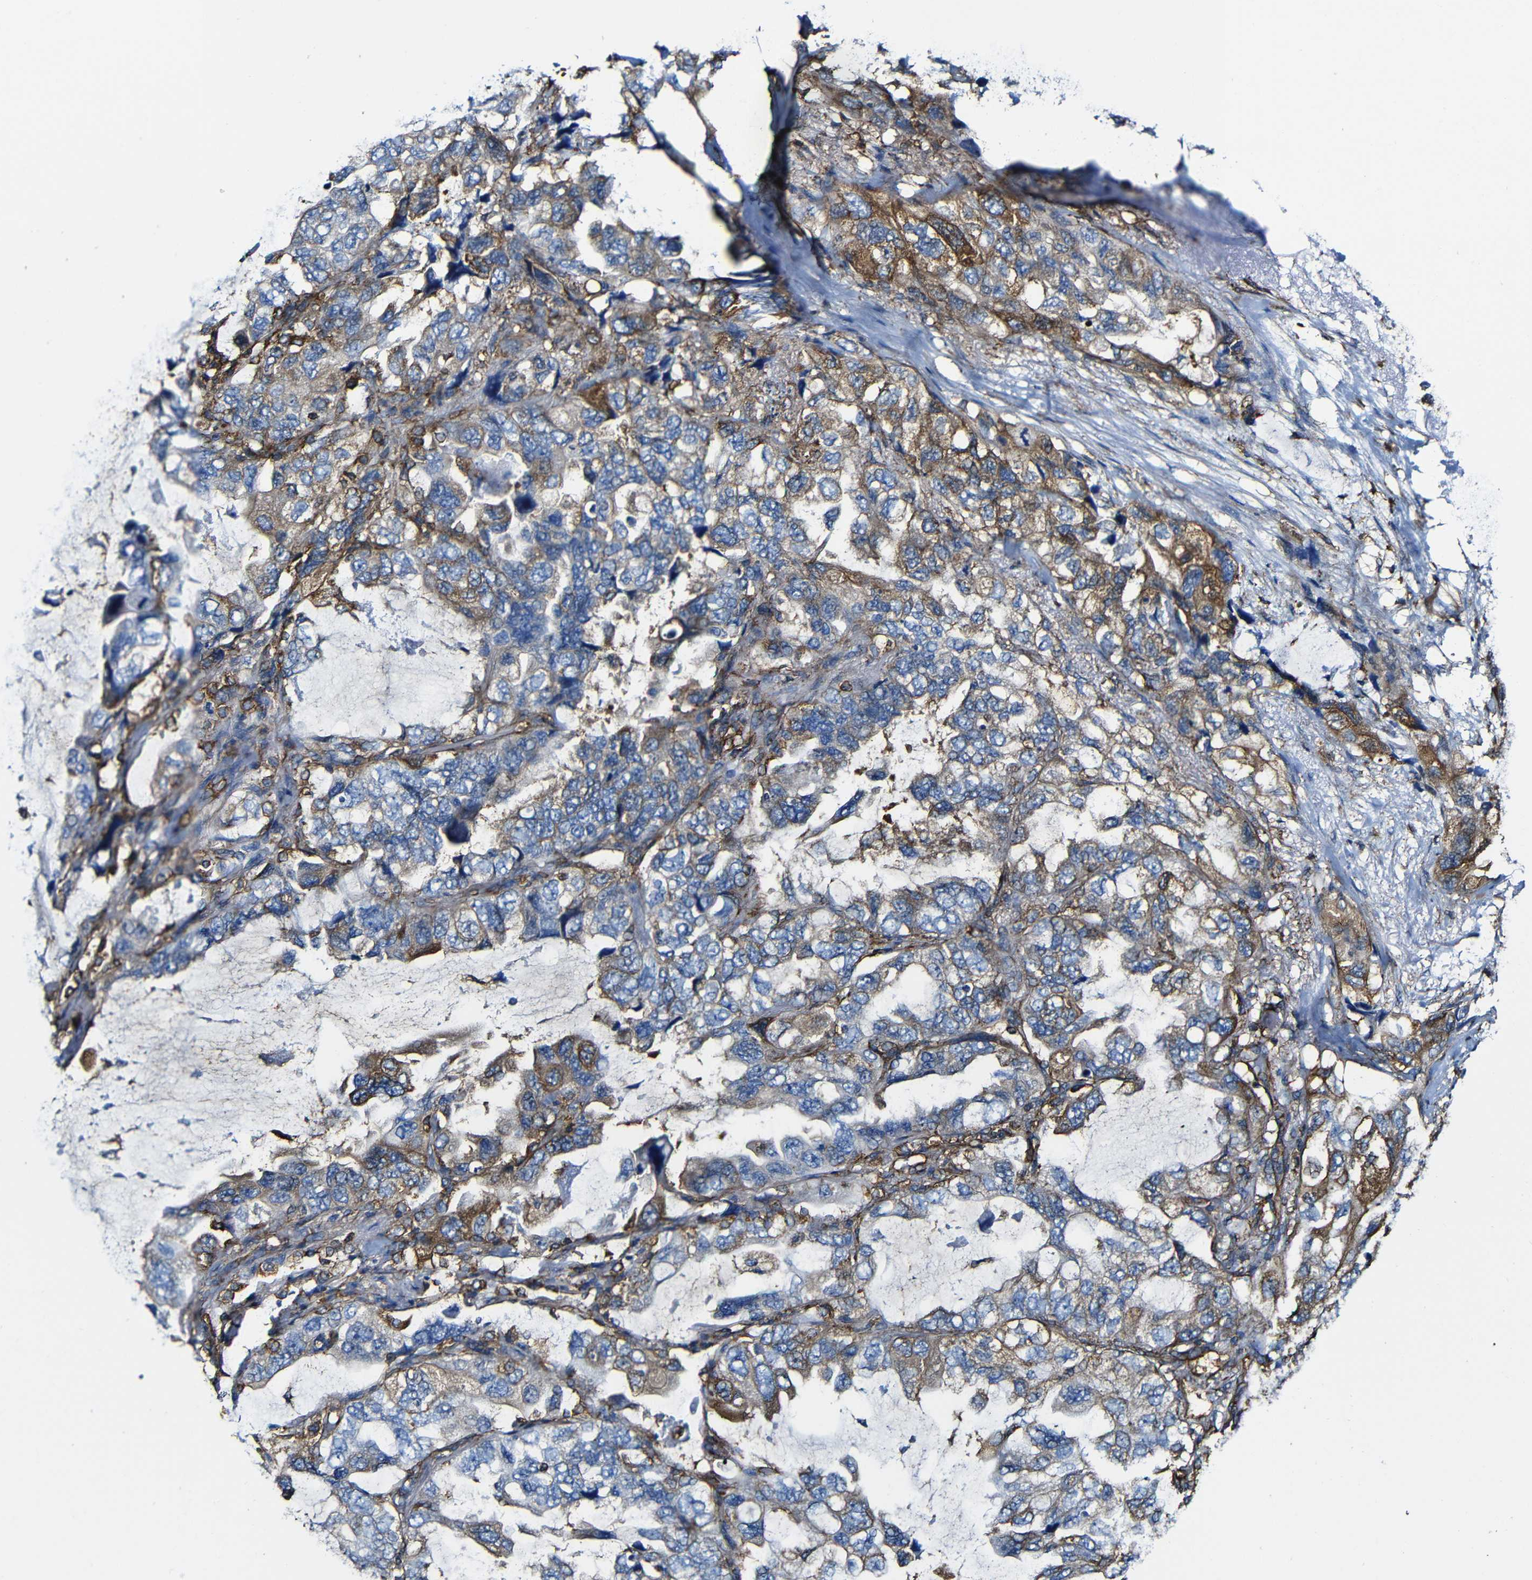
{"staining": {"intensity": "moderate", "quantity": "25%-75%", "location": "cytoplasmic/membranous"}, "tissue": "lung cancer", "cell_type": "Tumor cells", "image_type": "cancer", "snomed": [{"axis": "morphology", "description": "Squamous cell carcinoma, NOS"}, {"axis": "topography", "description": "Lung"}], "caption": "This image exhibits immunohistochemistry (IHC) staining of human squamous cell carcinoma (lung), with medium moderate cytoplasmic/membranous staining in approximately 25%-75% of tumor cells.", "gene": "MSN", "patient": {"sex": "female", "age": 73}}